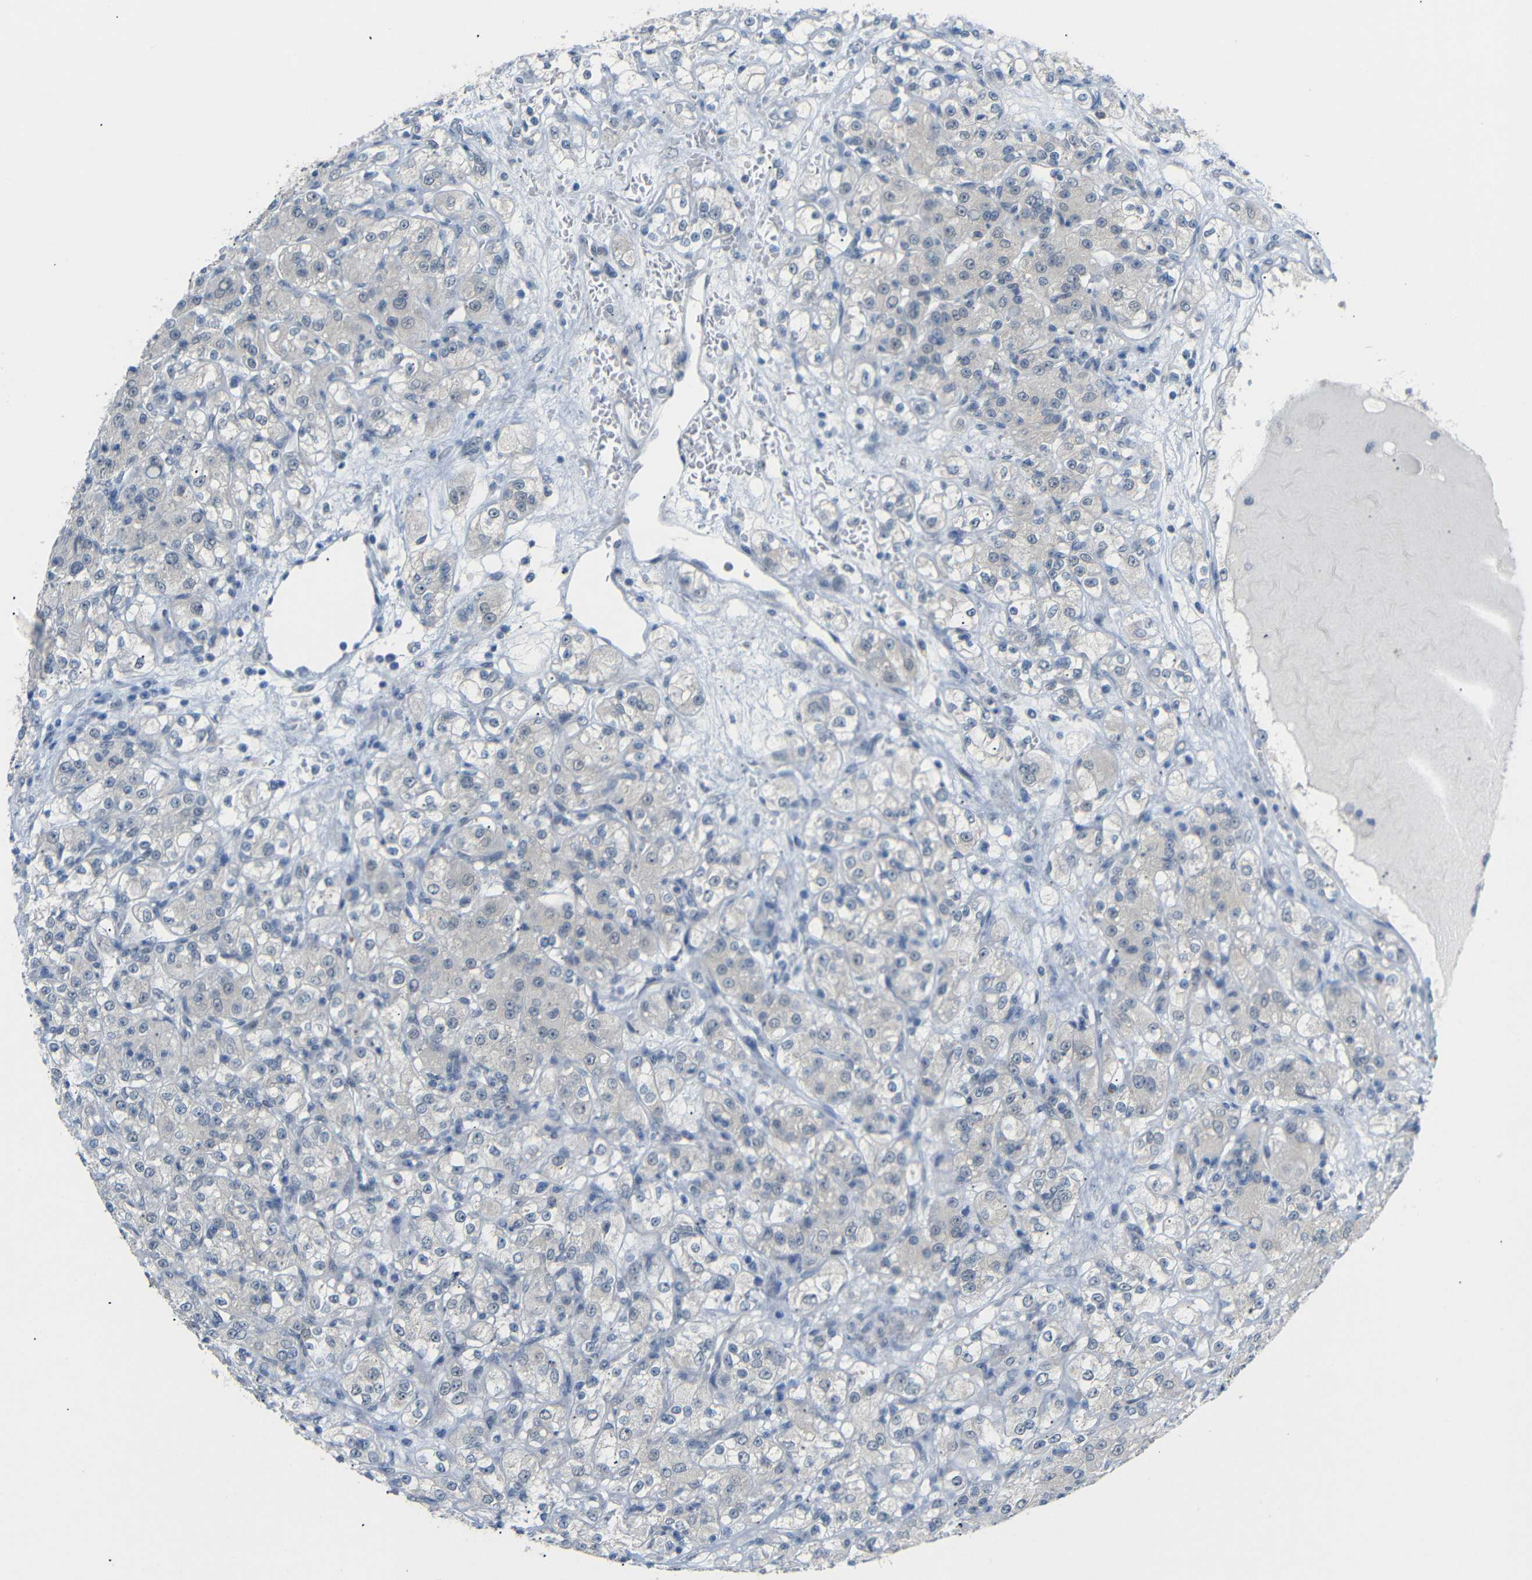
{"staining": {"intensity": "negative", "quantity": "none", "location": "none"}, "tissue": "renal cancer", "cell_type": "Tumor cells", "image_type": "cancer", "snomed": [{"axis": "morphology", "description": "Normal tissue, NOS"}, {"axis": "morphology", "description": "Adenocarcinoma, NOS"}, {"axis": "topography", "description": "Kidney"}], "caption": "High power microscopy image of an IHC micrograph of renal adenocarcinoma, revealing no significant positivity in tumor cells.", "gene": "GPR158", "patient": {"sex": "male", "age": 61}}